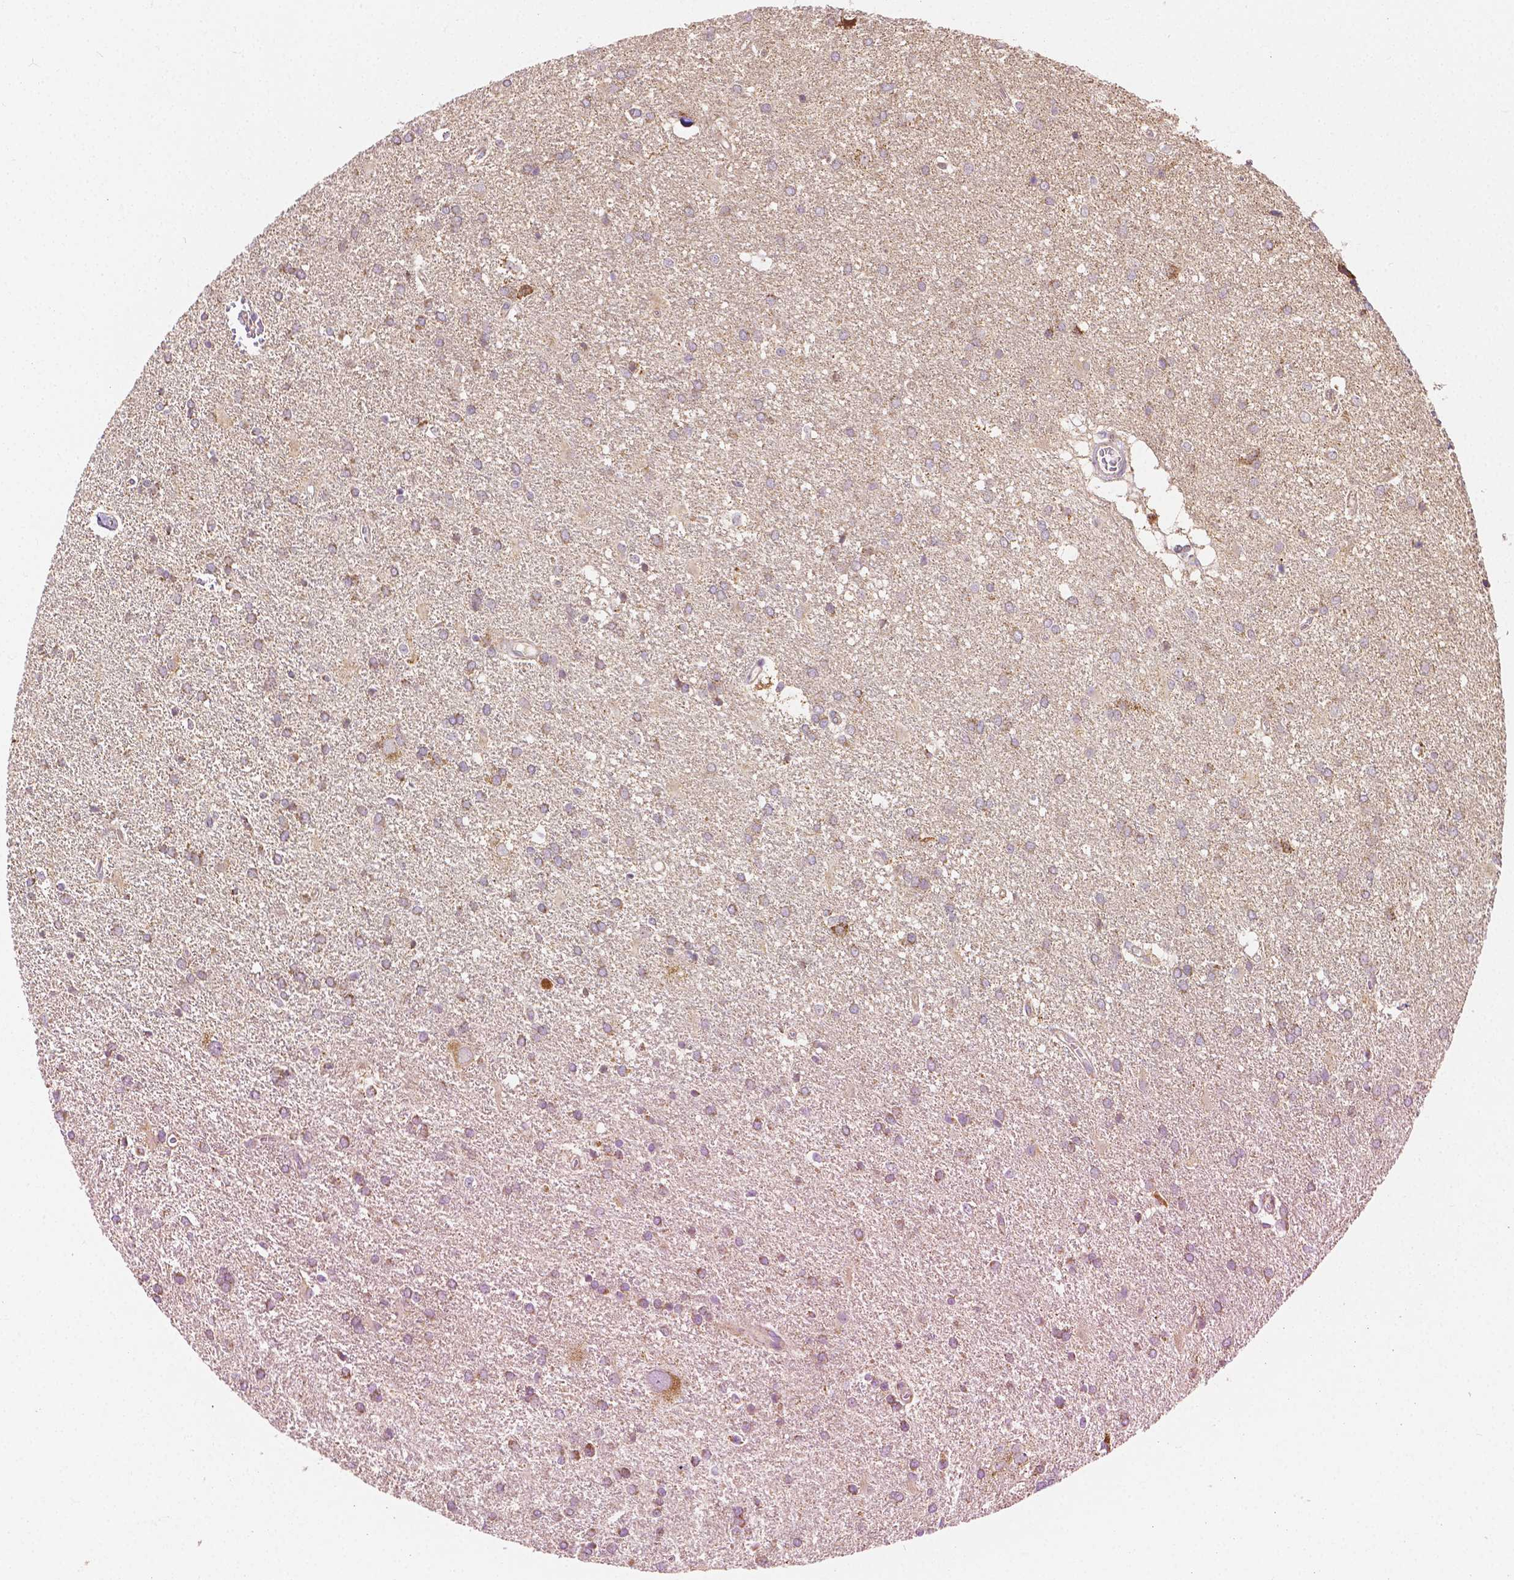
{"staining": {"intensity": "moderate", "quantity": "<25%", "location": "cytoplasmic/membranous"}, "tissue": "glioma", "cell_type": "Tumor cells", "image_type": "cancer", "snomed": [{"axis": "morphology", "description": "Glioma, malignant, Low grade"}, {"axis": "topography", "description": "Brain"}], "caption": "Human glioma stained with a brown dye demonstrates moderate cytoplasmic/membranous positive expression in approximately <25% of tumor cells.", "gene": "SGTB", "patient": {"sex": "male", "age": 66}}